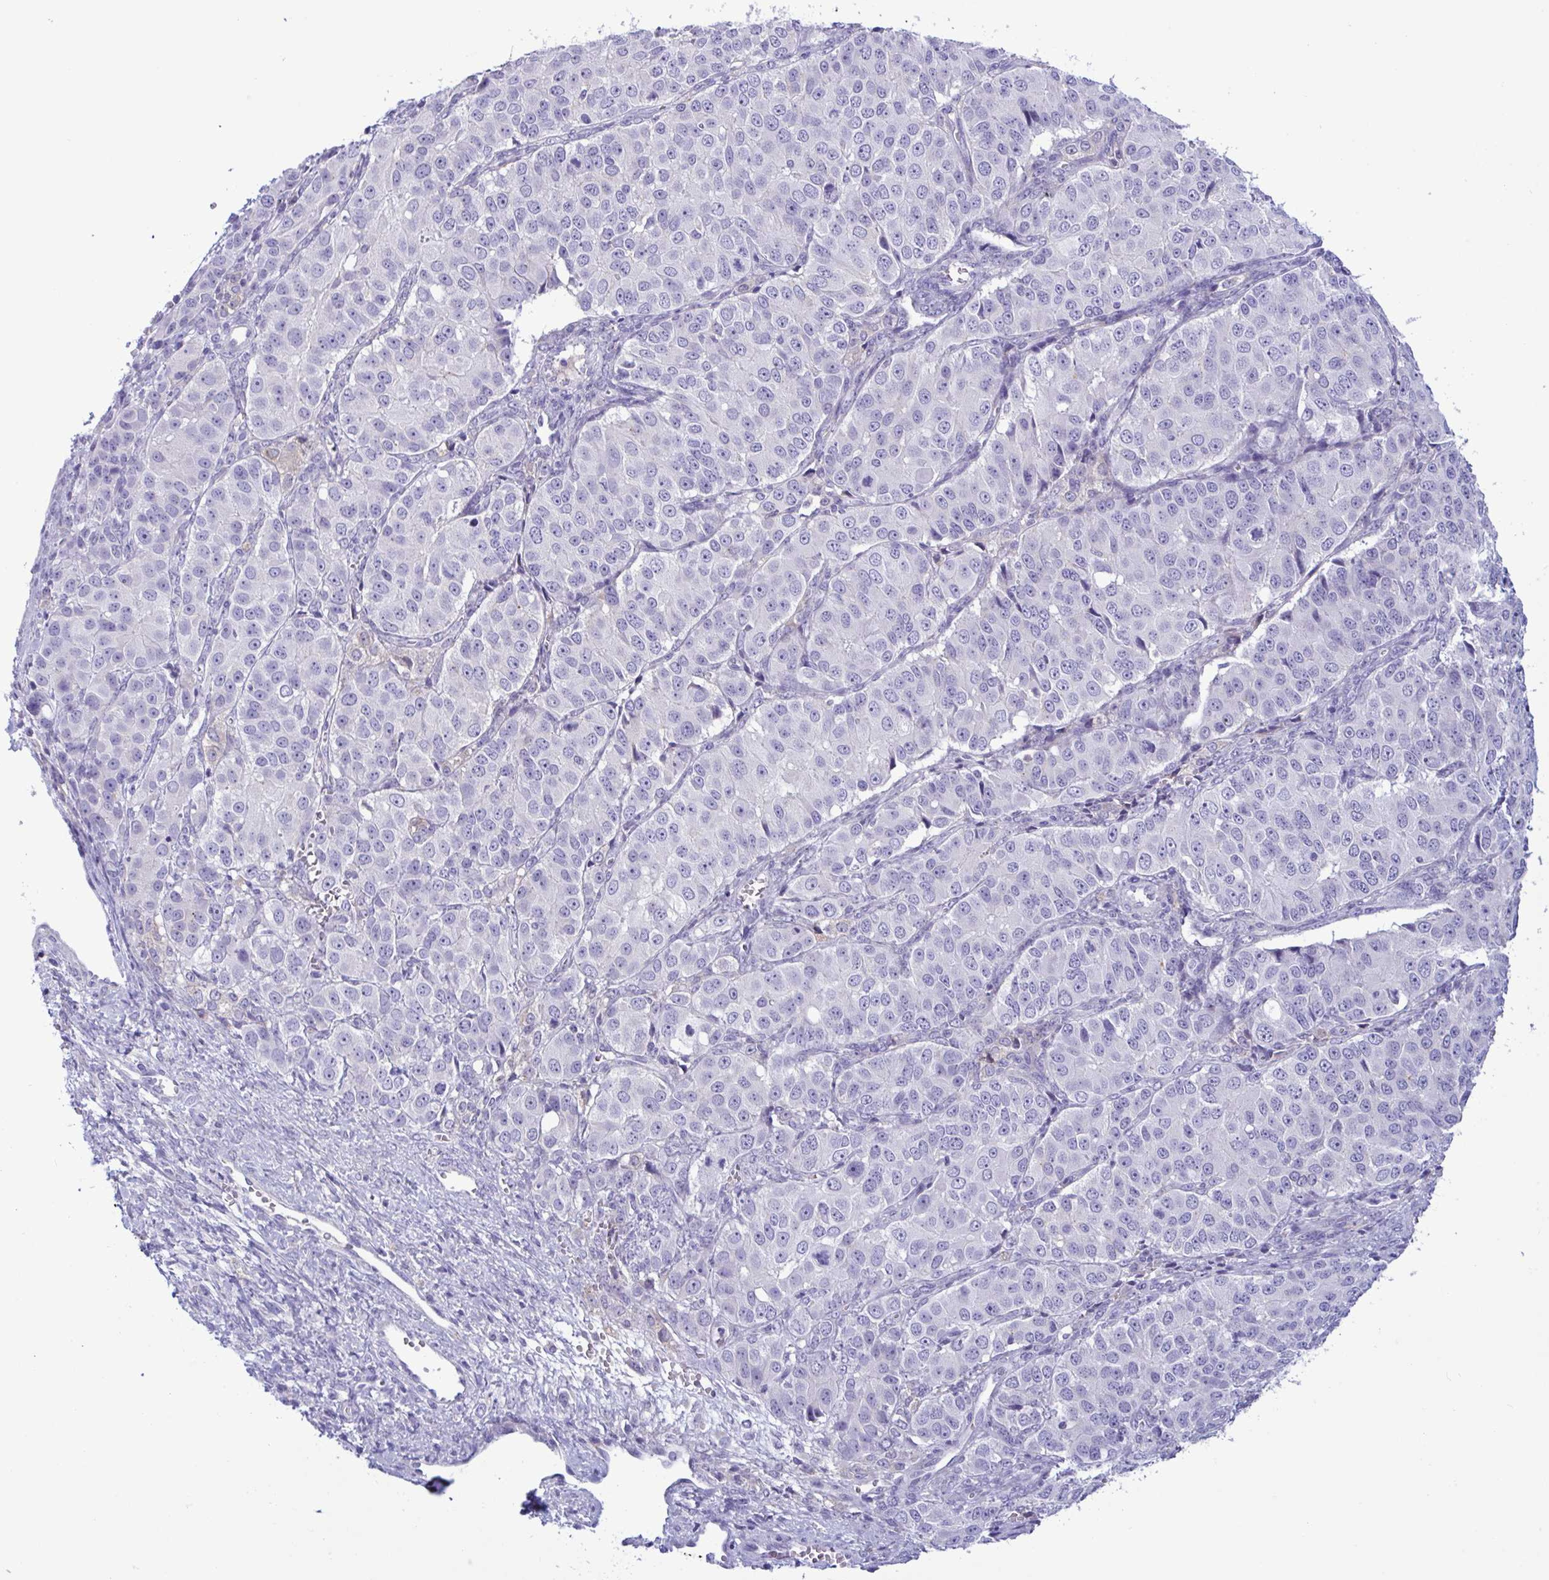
{"staining": {"intensity": "negative", "quantity": "none", "location": "none"}, "tissue": "ovarian cancer", "cell_type": "Tumor cells", "image_type": "cancer", "snomed": [{"axis": "morphology", "description": "Carcinoma, endometroid"}, {"axis": "topography", "description": "Ovary"}], "caption": "A high-resolution histopathology image shows IHC staining of ovarian cancer, which demonstrates no significant staining in tumor cells.", "gene": "SREBF1", "patient": {"sex": "female", "age": 51}}